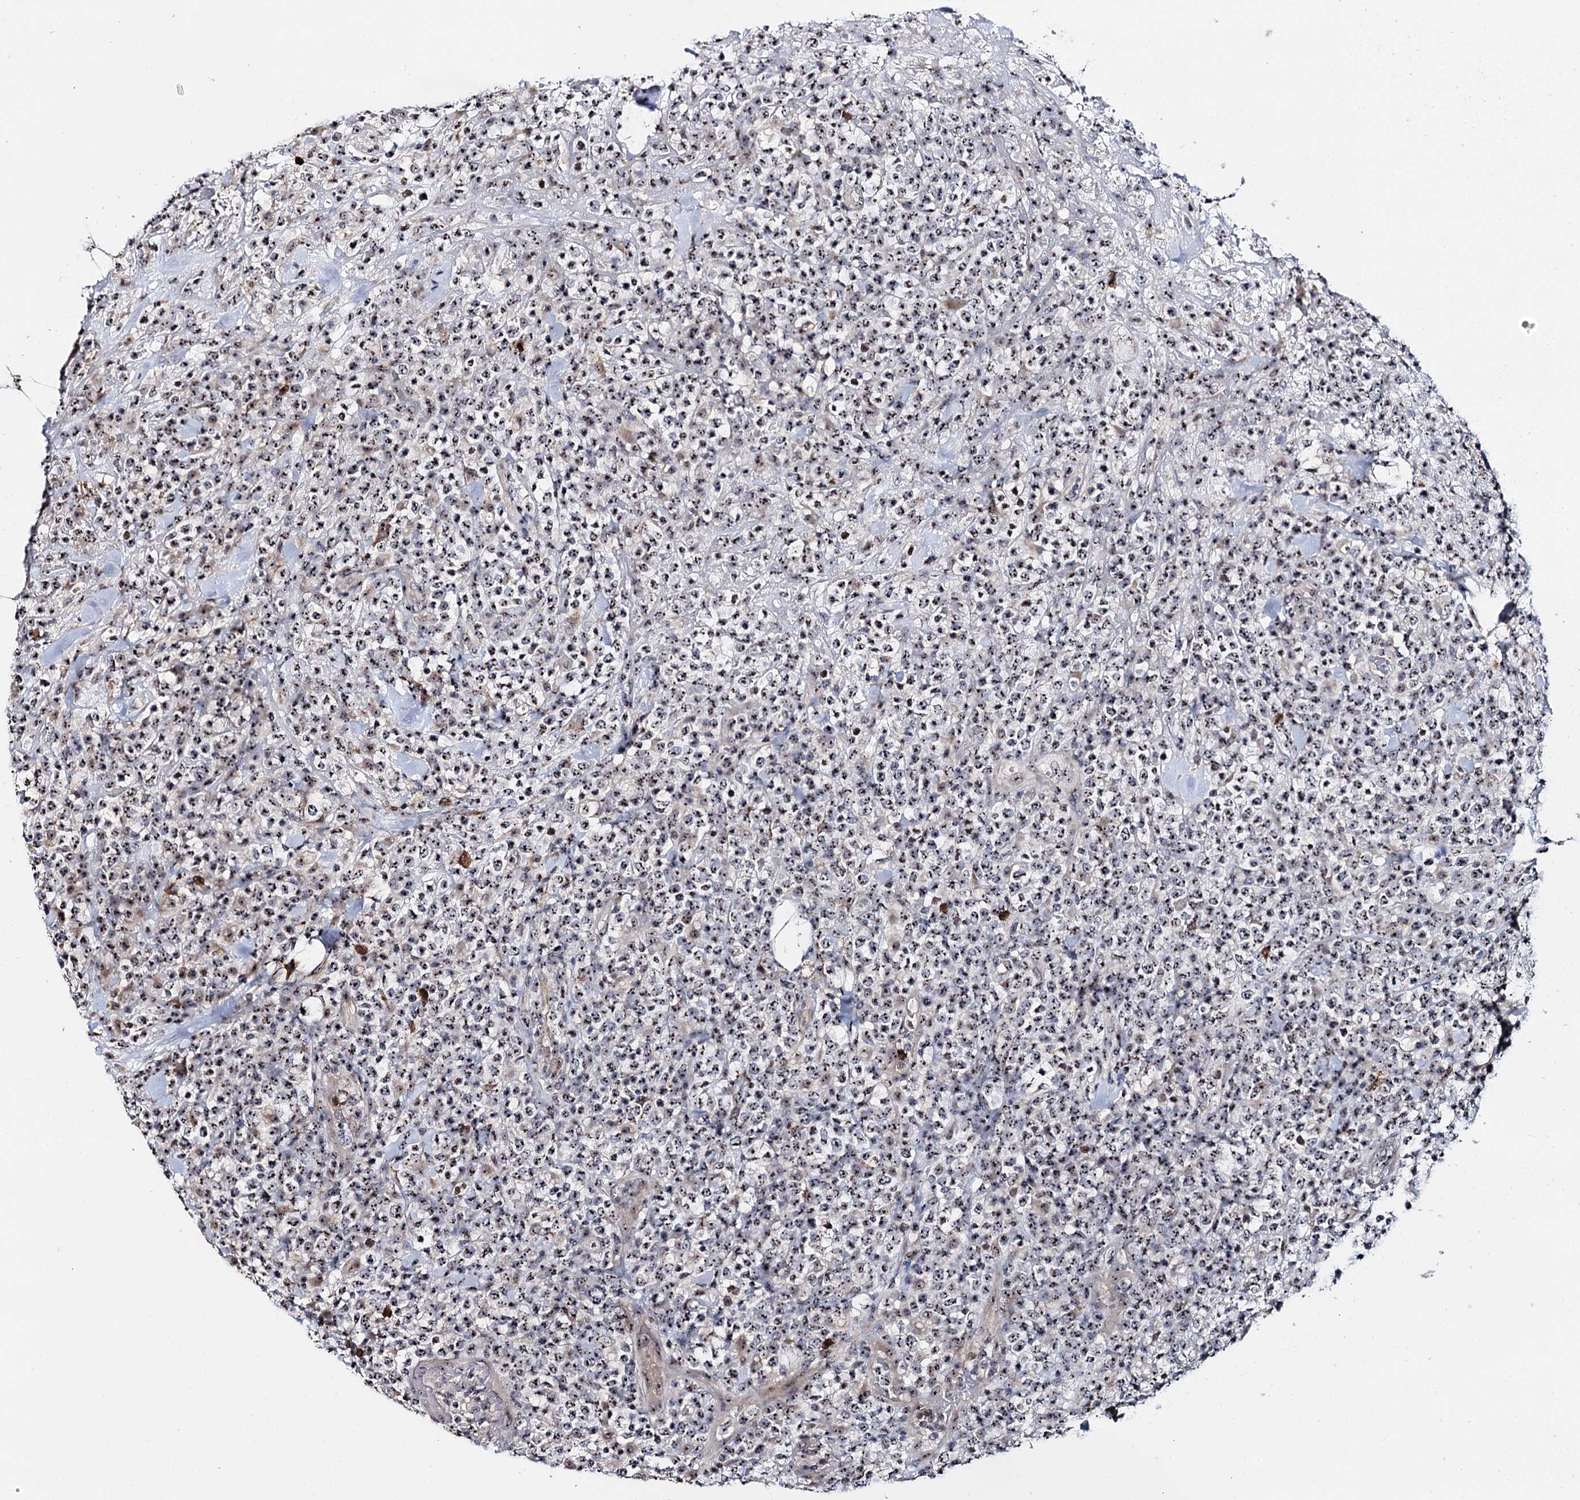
{"staining": {"intensity": "strong", "quantity": ">75%", "location": "nuclear"}, "tissue": "lymphoma", "cell_type": "Tumor cells", "image_type": "cancer", "snomed": [{"axis": "morphology", "description": "Malignant lymphoma, non-Hodgkin's type, High grade"}, {"axis": "topography", "description": "Colon"}], "caption": "Lymphoma stained with IHC displays strong nuclear positivity in approximately >75% of tumor cells.", "gene": "SUPT20H", "patient": {"sex": "female", "age": 53}}